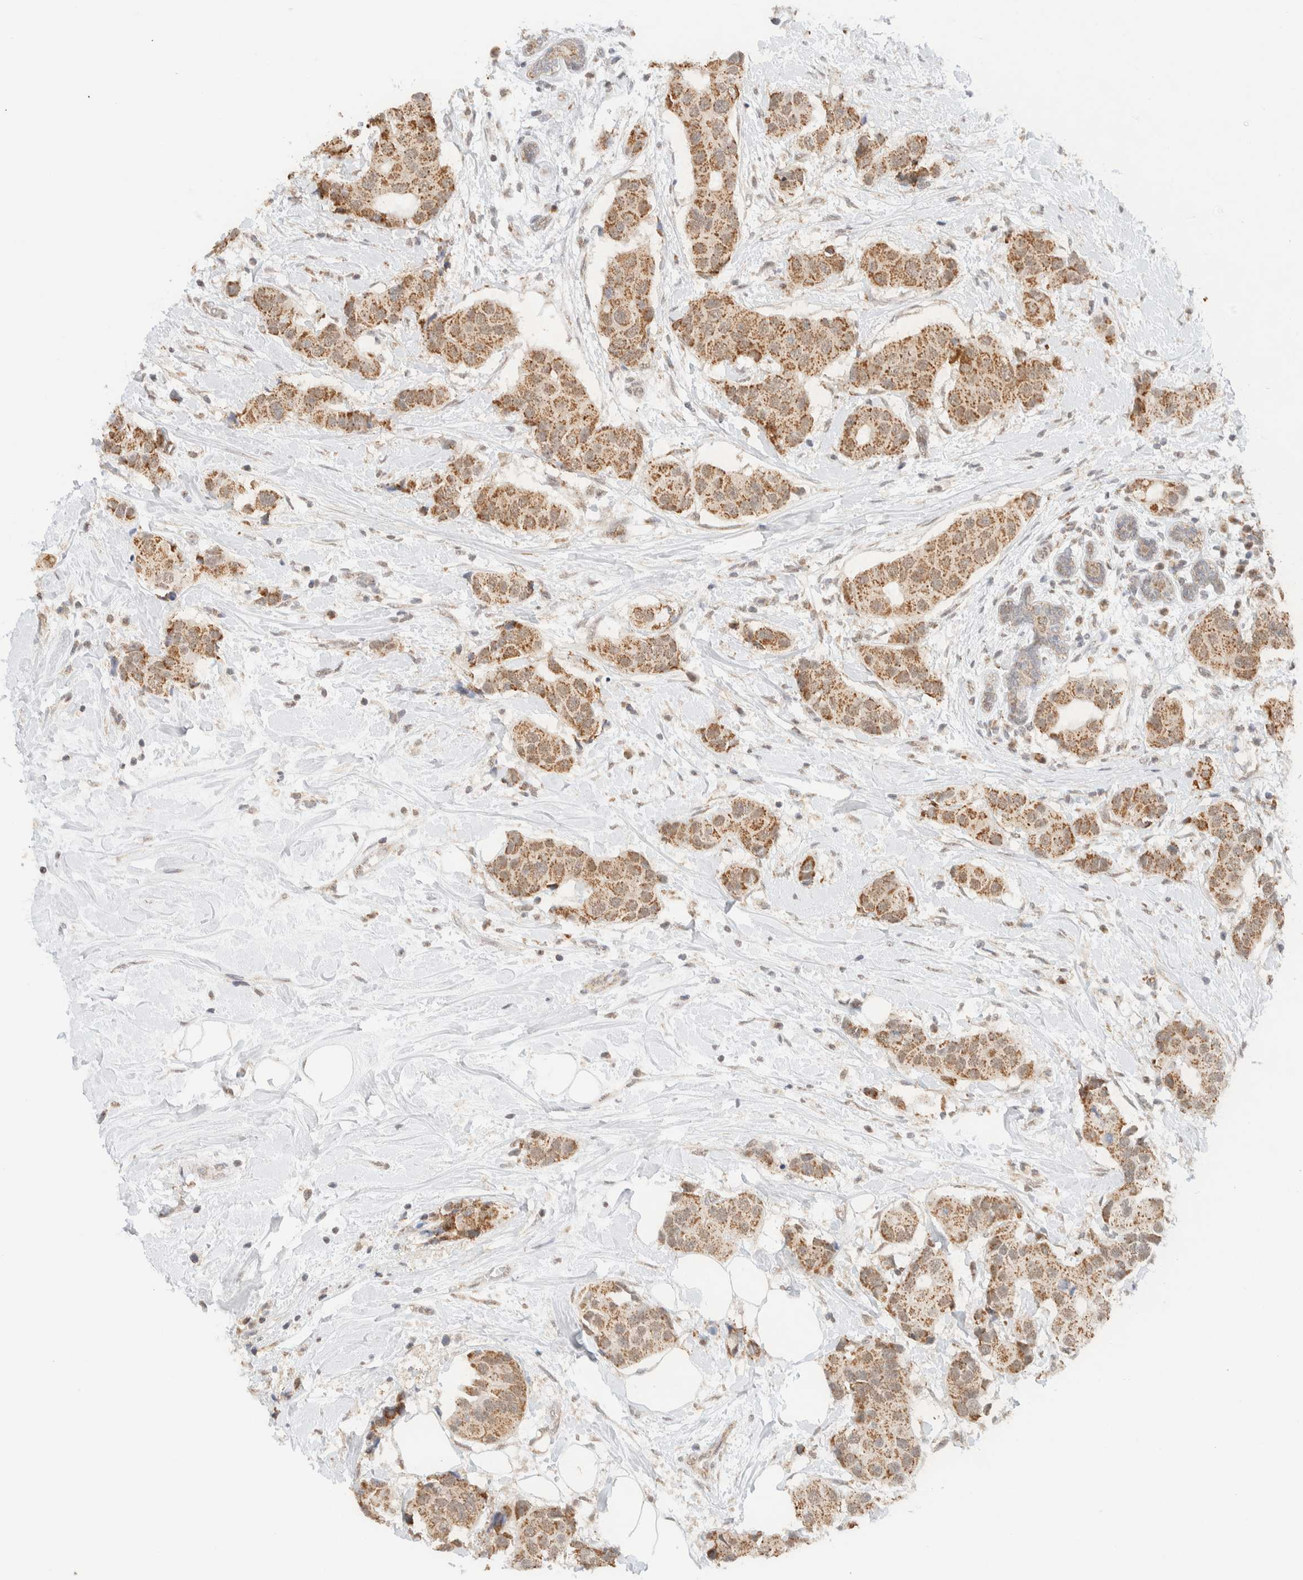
{"staining": {"intensity": "moderate", "quantity": ">75%", "location": "cytoplasmic/membranous"}, "tissue": "breast cancer", "cell_type": "Tumor cells", "image_type": "cancer", "snomed": [{"axis": "morphology", "description": "Normal tissue, NOS"}, {"axis": "morphology", "description": "Duct carcinoma"}, {"axis": "topography", "description": "Breast"}], "caption": "DAB immunohistochemical staining of human breast cancer (invasive ductal carcinoma) displays moderate cytoplasmic/membranous protein positivity in approximately >75% of tumor cells. Using DAB (brown) and hematoxylin (blue) stains, captured at high magnification using brightfield microscopy.", "gene": "MRPL41", "patient": {"sex": "female", "age": 39}}